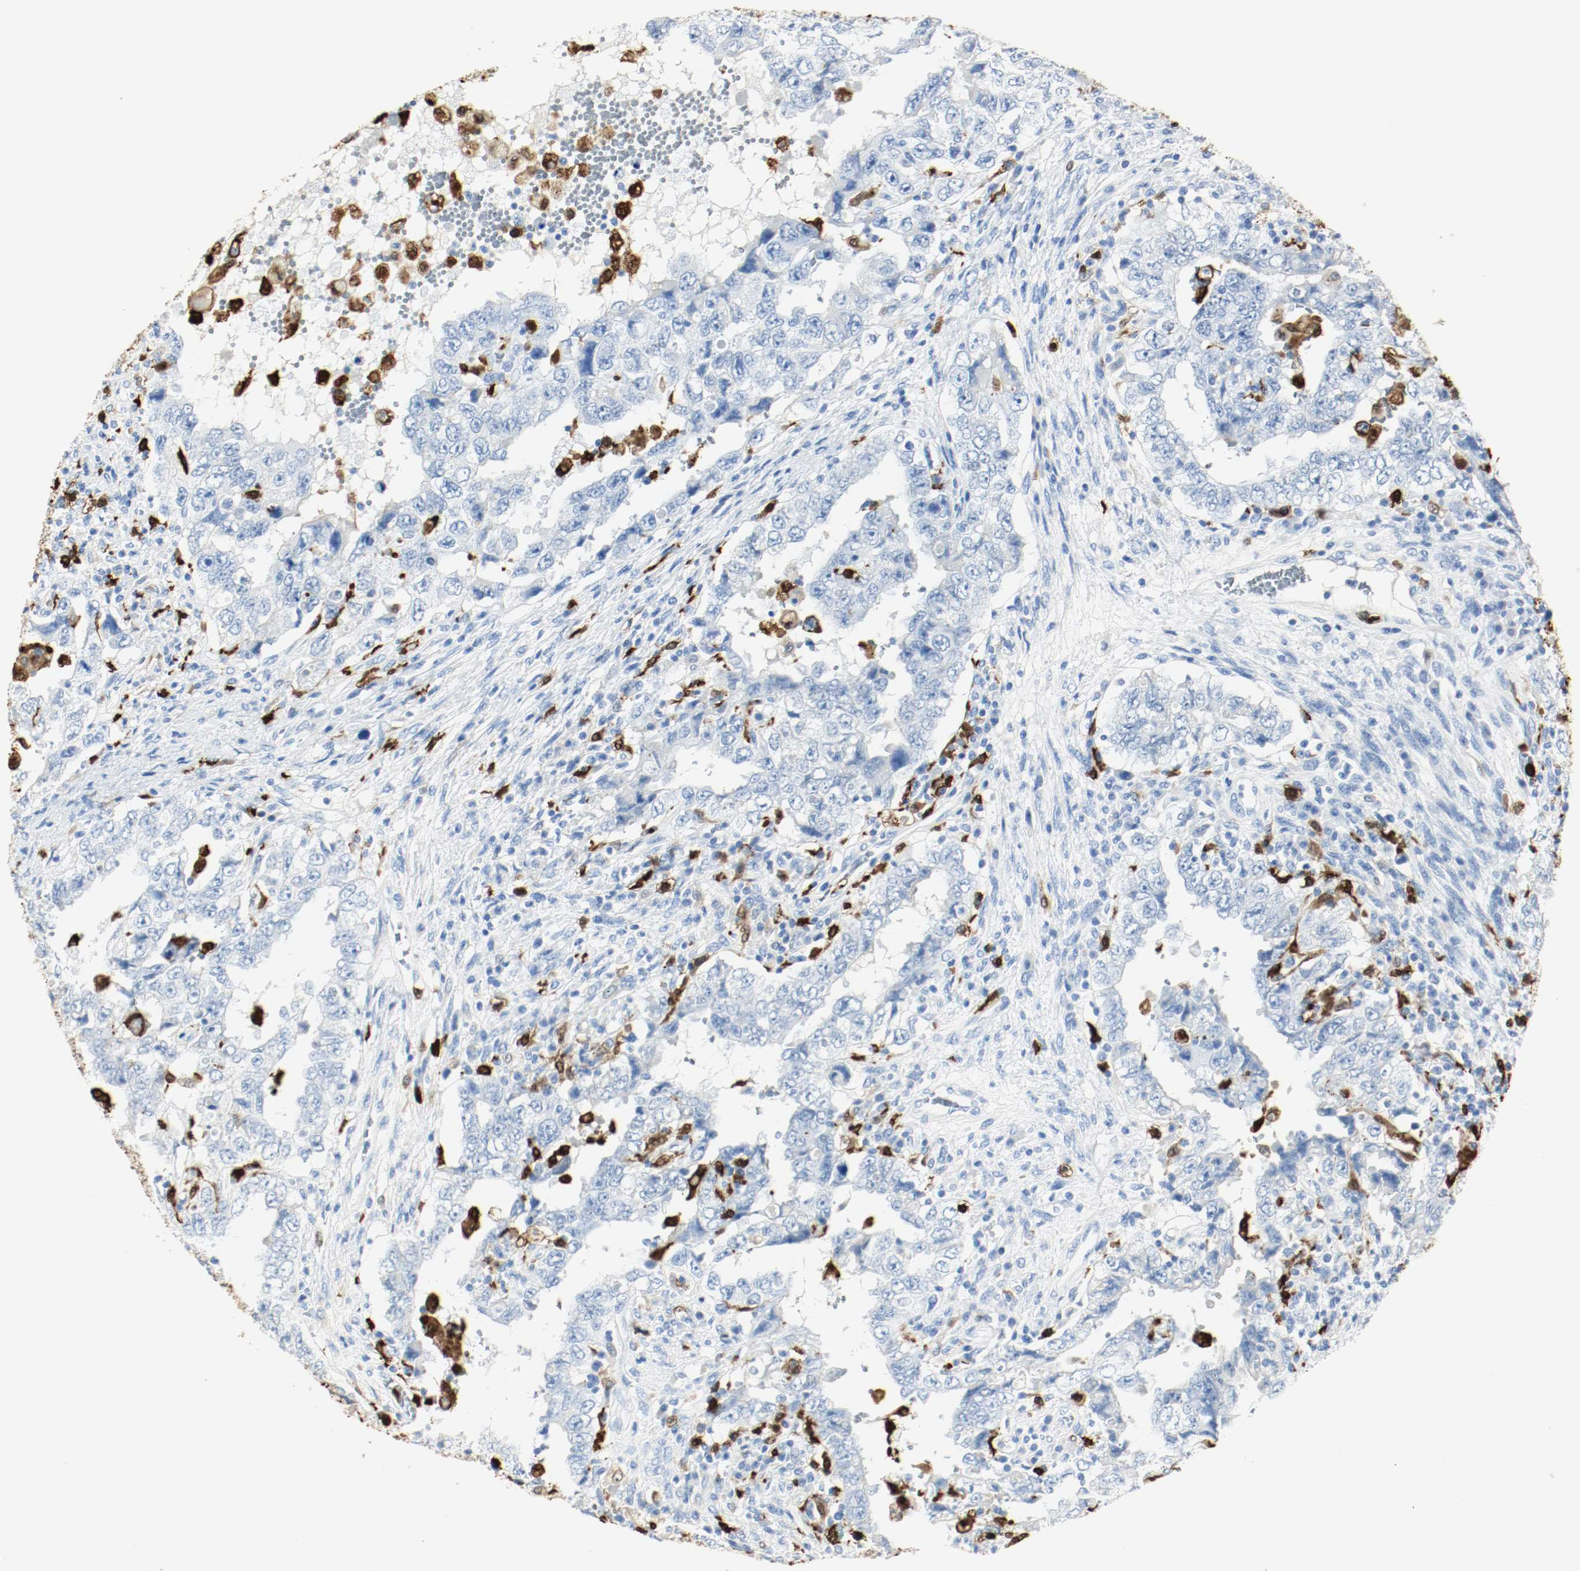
{"staining": {"intensity": "negative", "quantity": "none", "location": "none"}, "tissue": "testis cancer", "cell_type": "Tumor cells", "image_type": "cancer", "snomed": [{"axis": "morphology", "description": "Carcinoma, Embryonal, NOS"}, {"axis": "topography", "description": "Testis"}], "caption": "Embryonal carcinoma (testis) was stained to show a protein in brown. There is no significant positivity in tumor cells.", "gene": "S100A9", "patient": {"sex": "male", "age": 26}}